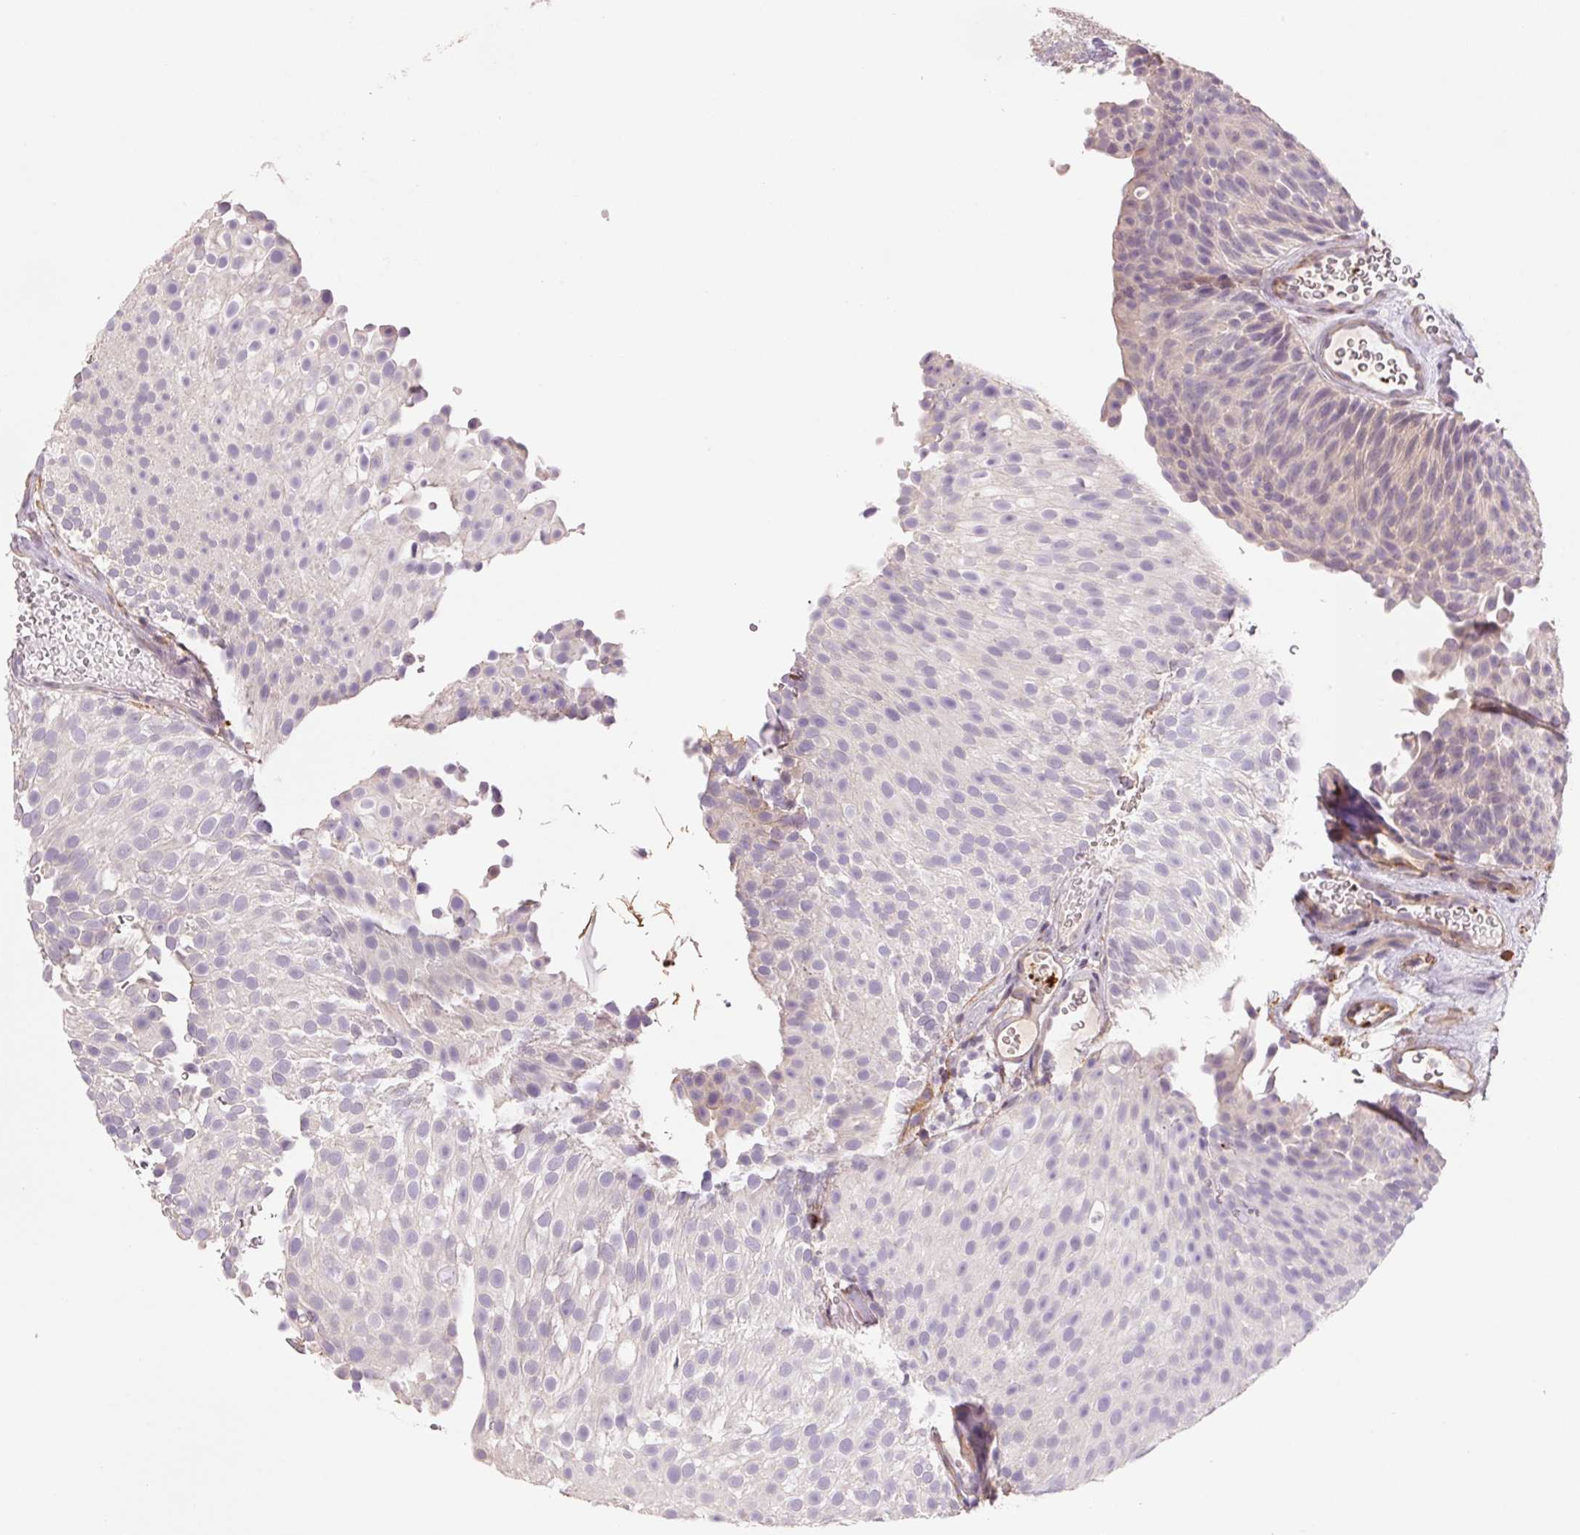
{"staining": {"intensity": "negative", "quantity": "none", "location": "none"}, "tissue": "urothelial cancer", "cell_type": "Tumor cells", "image_type": "cancer", "snomed": [{"axis": "morphology", "description": "Urothelial carcinoma, Low grade"}, {"axis": "topography", "description": "Urinary bladder"}], "caption": "The histopathology image exhibits no significant positivity in tumor cells of urothelial carcinoma (low-grade).", "gene": "ANKRD13B", "patient": {"sex": "male", "age": 78}}